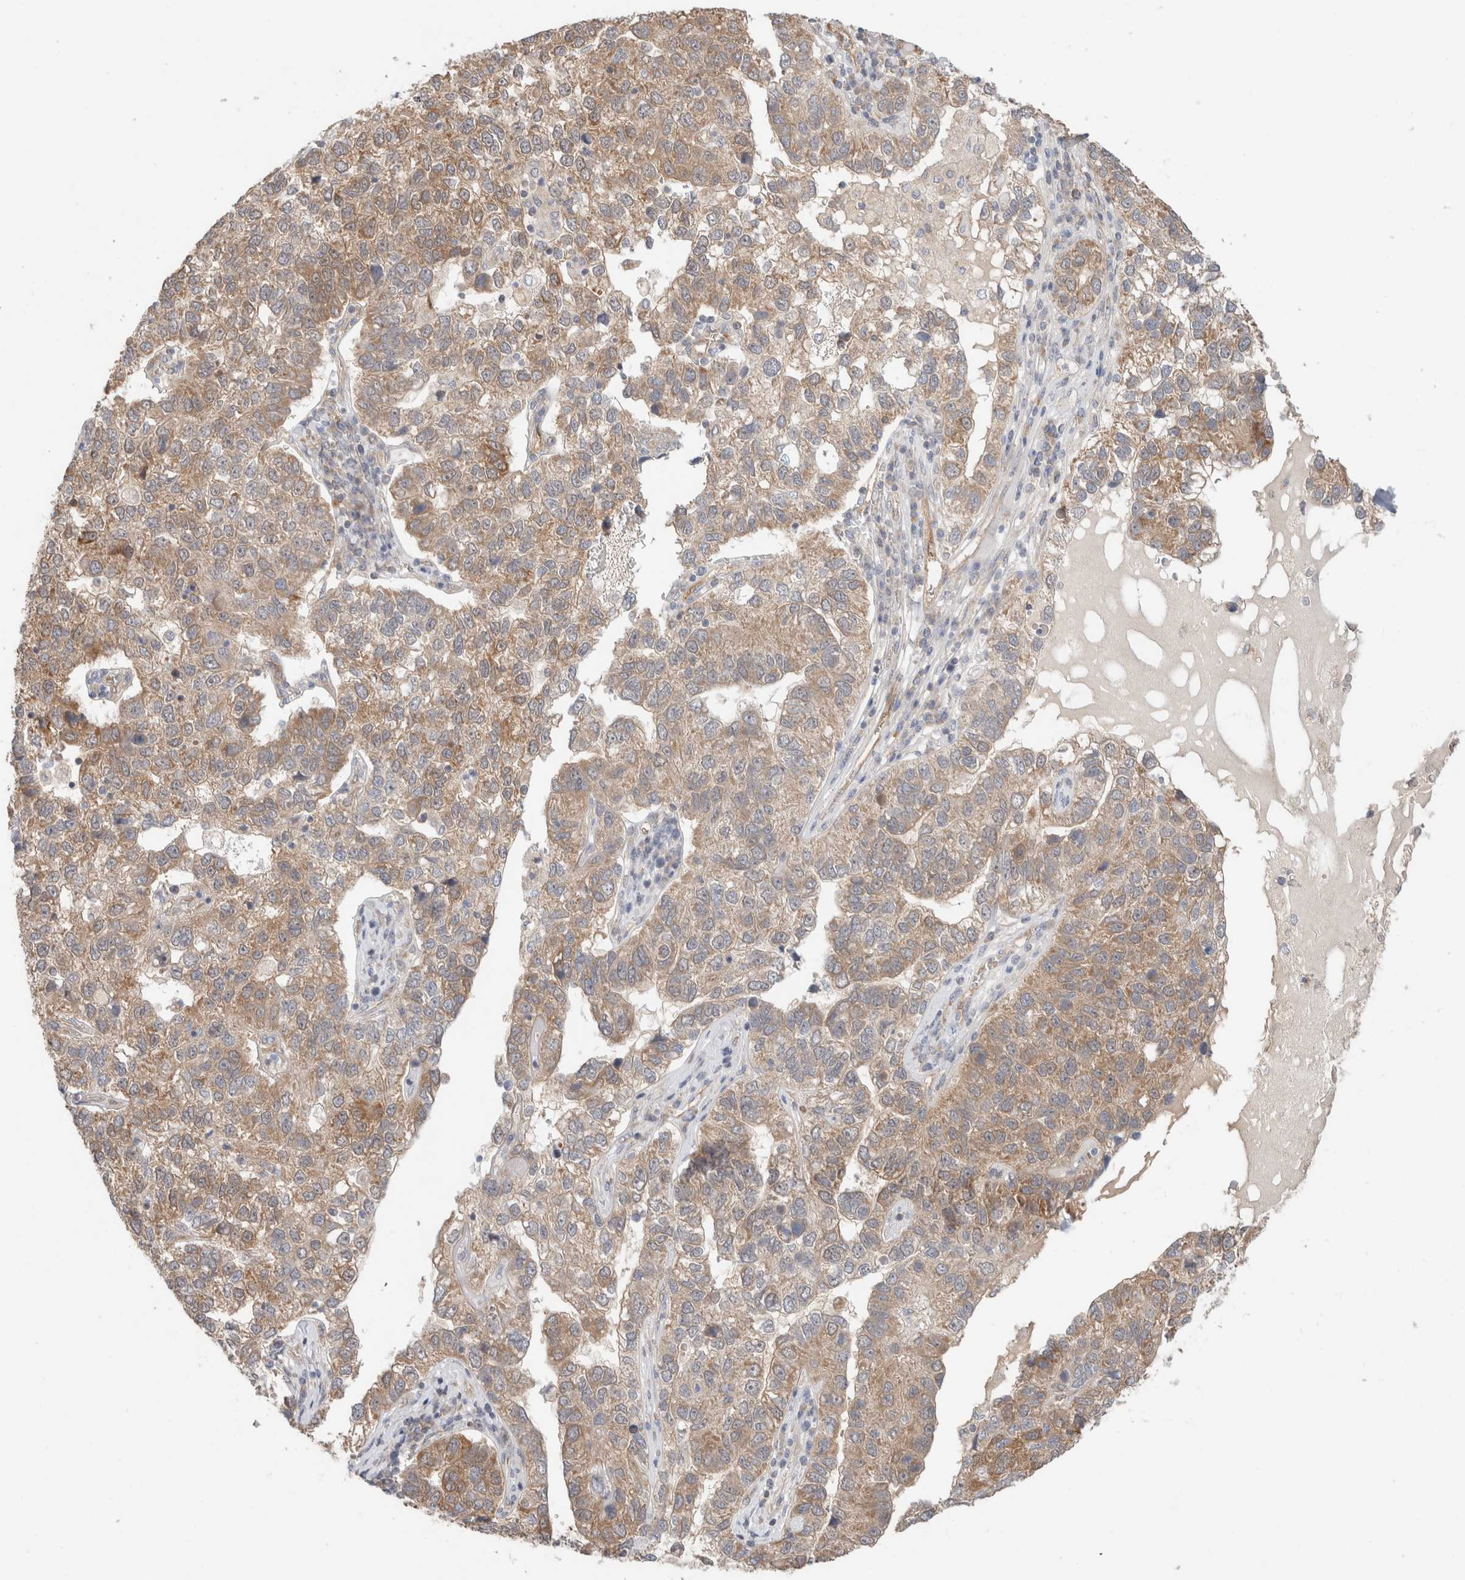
{"staining": {"intensity": "weak", "quantity": ">75%", "location": "cytoplasmic/membranous"}, "tissue": "pancreatic cancer", "cell_type": "Tumor cells", "image_type": "cancer", "snomed": [{"axis": "morphology", "description": "Adenocarcinoma, NOS"}, {"axis": "topography", "description": "Pancreas"}], "caption": "DAB (3,3'-diaminobenzidine) immunohistochemical staining of human pancreatic cancer (adenocarcinoma) exhibits weak cytoplasmic/membranous protein expression in about >75% of tumor cells. The staining is performed using DAB (3,3'-diaminobenzidine) brown chromogen to label protein expression. The nuclei are counter-stained blue using hematoxylin.", "gene": "CA13", "patient": {"sex": "female", "age": 61}}